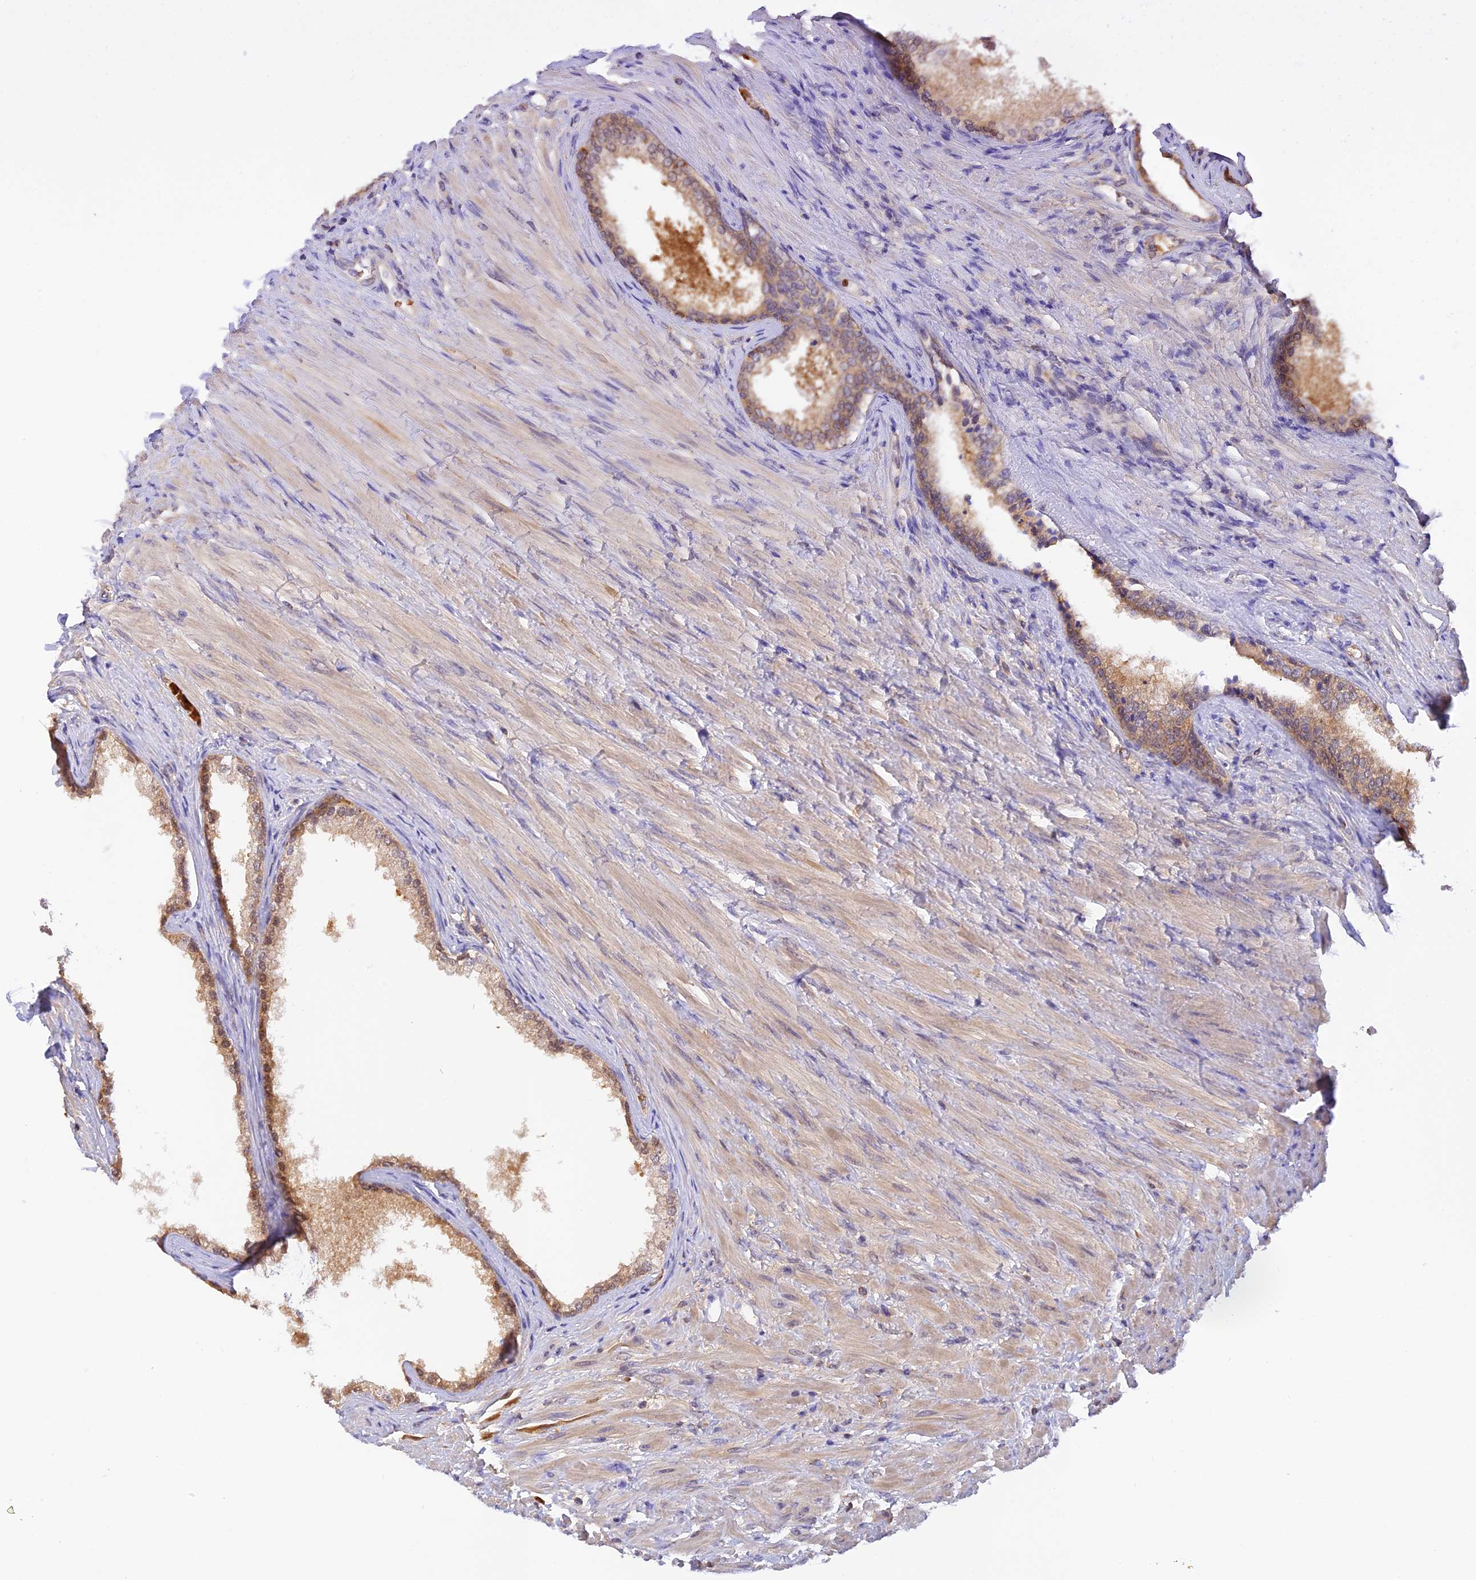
{"staining": {"intensity": "moderate", "quantity": ">75%", "location": "cytoplasmic/membranous"}, "tissue": "prostate", "cell_type": "Glandular cells", "image_type": "normal", "snomed": [{"axis": "morphology", "description": "Normal tissue, NOS"}, {"axis": "topography", "description": "Prostate"}], "caption": "Normal prostate was stained to show a protein in brown. There is medium levels of moderate cytoplasmic/membranous positivity in about >75% of glandular cells. The staining is performed using DAB brown chromogen to label protein expression. The nuclei are counter-stained blue using hematoxylin.", "gene": "HDHD2", "patient": {"sex": "male", "age": 76}}